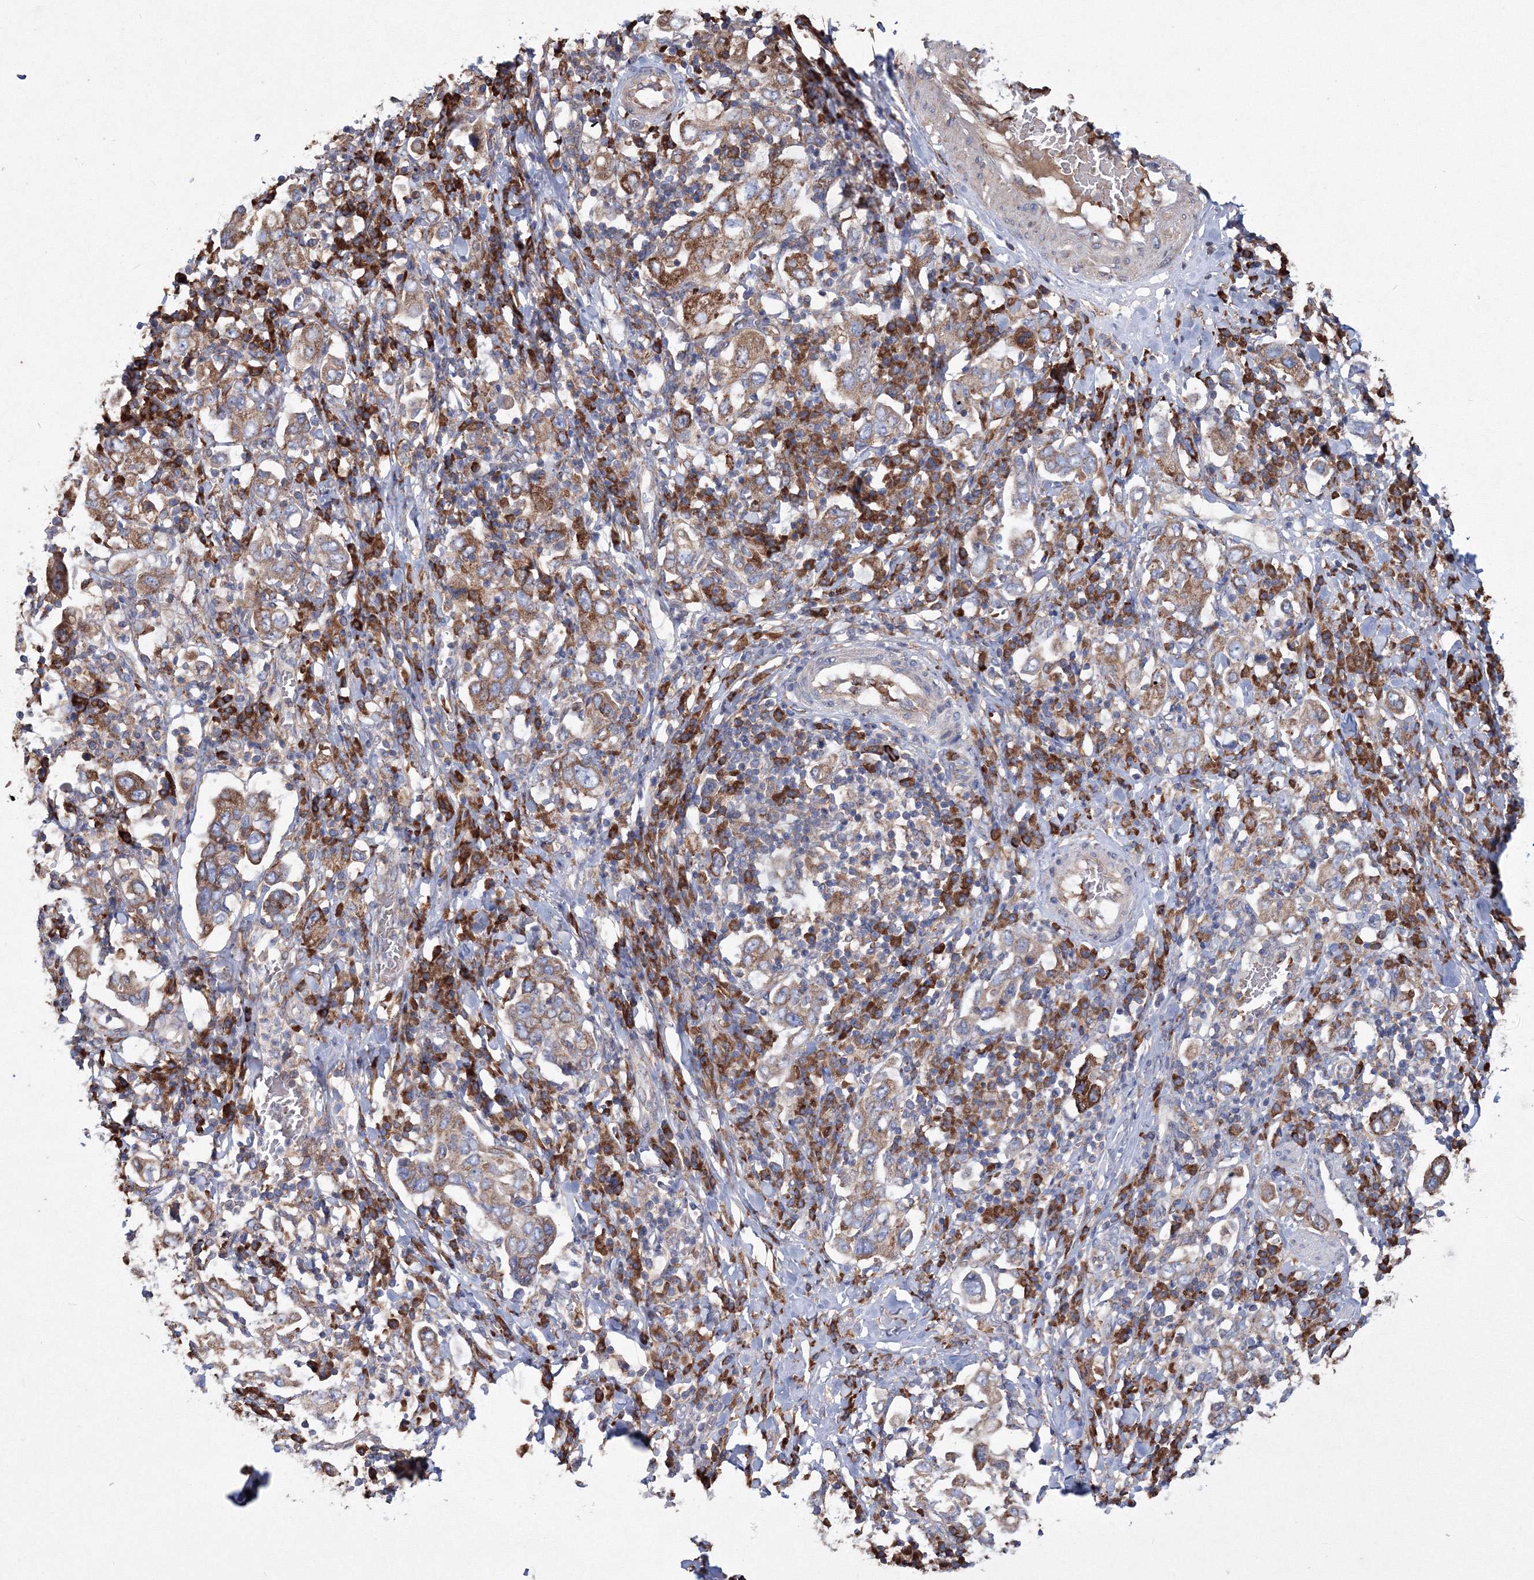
{"staining": {"intensity": "moderate", "quantity": ">75%", "location": "cytoplasmic/membranous"}, "tissue": "stomach cancer", "cell_type": "Tumor cells", "image_type": "cancer", "snomed": [{"axis": "morphology", "description": "Adenocarcinoma, NOS"}, {"axis": "topography", "description": "Stomach, upper"}], "caption": "Protein positivity by IHC reveals moderate cytoplasmic/membranous staining in approximately >75% of tumor cells in stomach adenocarcinoma.", "gene": "VPS8", "patient": {"sex": "male", "age": 62}}